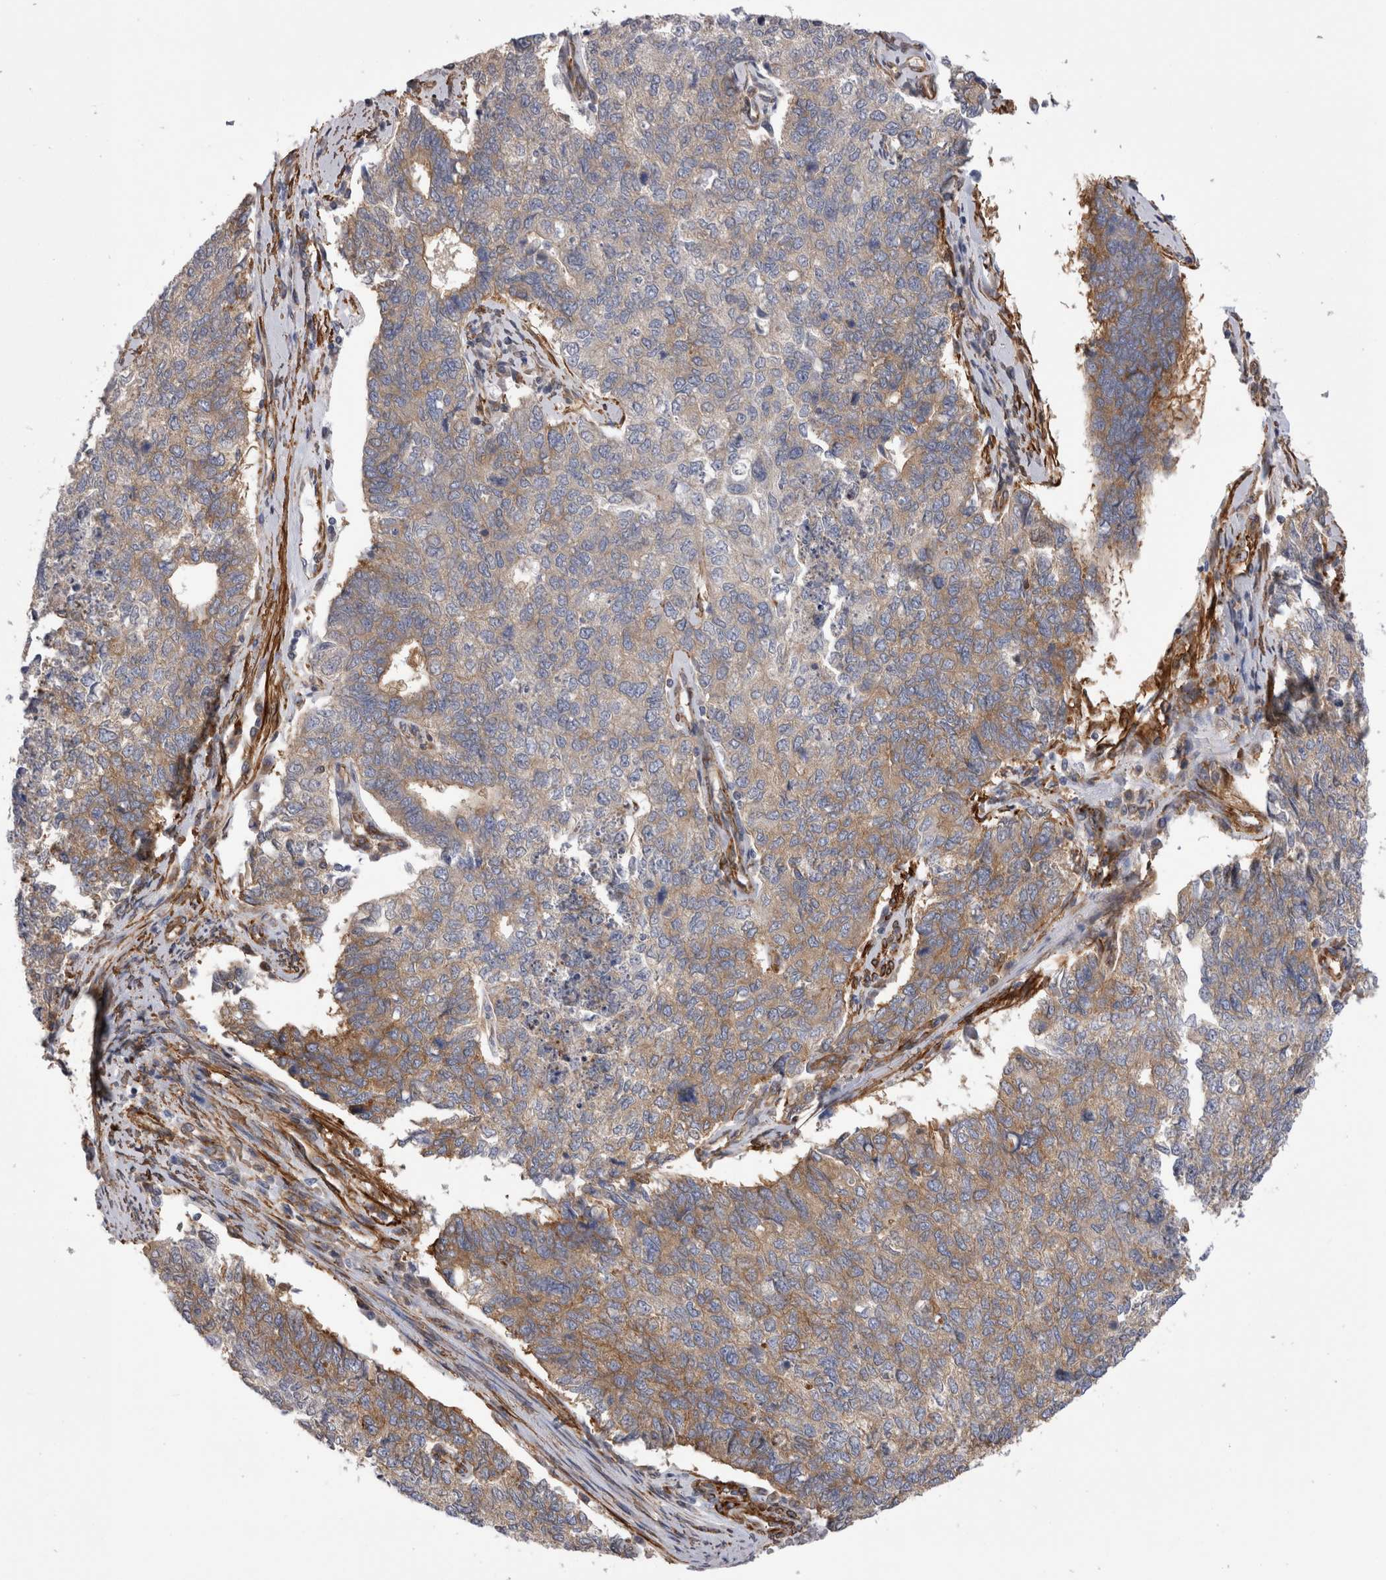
{"staining": {"intensity": "weak", "quantity": "25%-75%", "location": "cytoplasmic/membranous"}, "tissue": "cervical cancer", "cell_type": "Tumor cells", "image_type": "cancer", "snomed": [{"axis": "morphology", "description": "Squamous cell carcinoma, NOS"}, {"axis": "topography", "description": "Cervix"}], "caption": "About 25%-75% of tumor cells in human cervical cancer (squamous cell carcinoma) reveal weak cytoplasmic/membranous protein expression as visualized by brown immunohistochemical staining.", "gene": "EPRS1", "patient": {"sex": "female", "age": 63}}